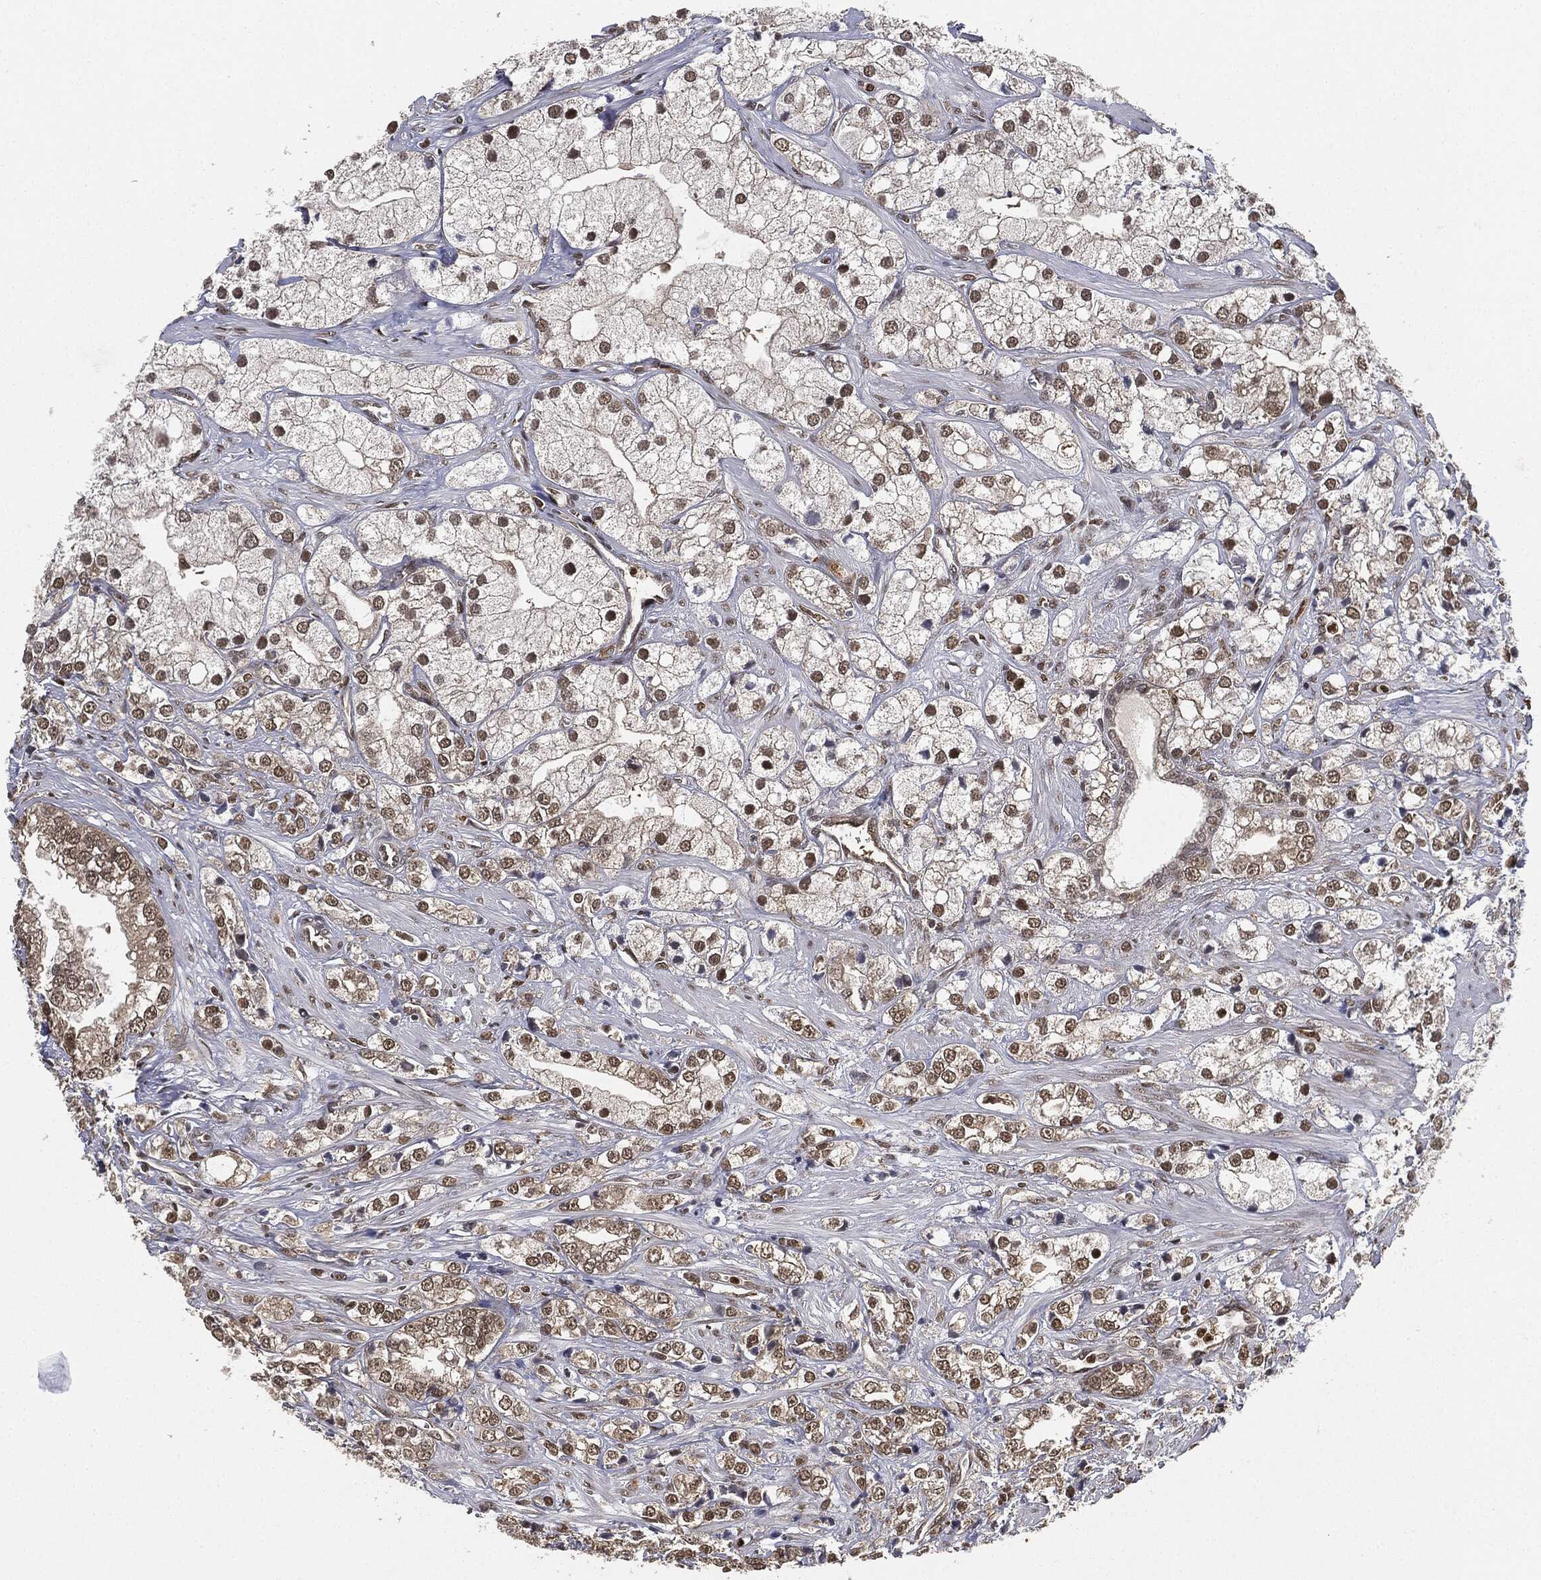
{"staining": {"intensity": "moderate", "quantity": "25%-75%", "location": "nuclear"}, "tissue": "prostate cancer", "cell_type": "Tumor cells", "image_type": "cancer", "snomed": [{"axis": "morphology", "description": "Adenocarcinoma, NOS"}, {"axis": "topography", "description": "Prostate and seminal vesicle, NOS"}, {"axis": "topography", "description": "Prostate"}], "caption": "Moderate nuclear staining is identified in about 25%-75% of tumor cells in adenocarcinoma (prostate).", "gene": "TBC1D22A", "patient": {"sex": "male", "age": 79}}